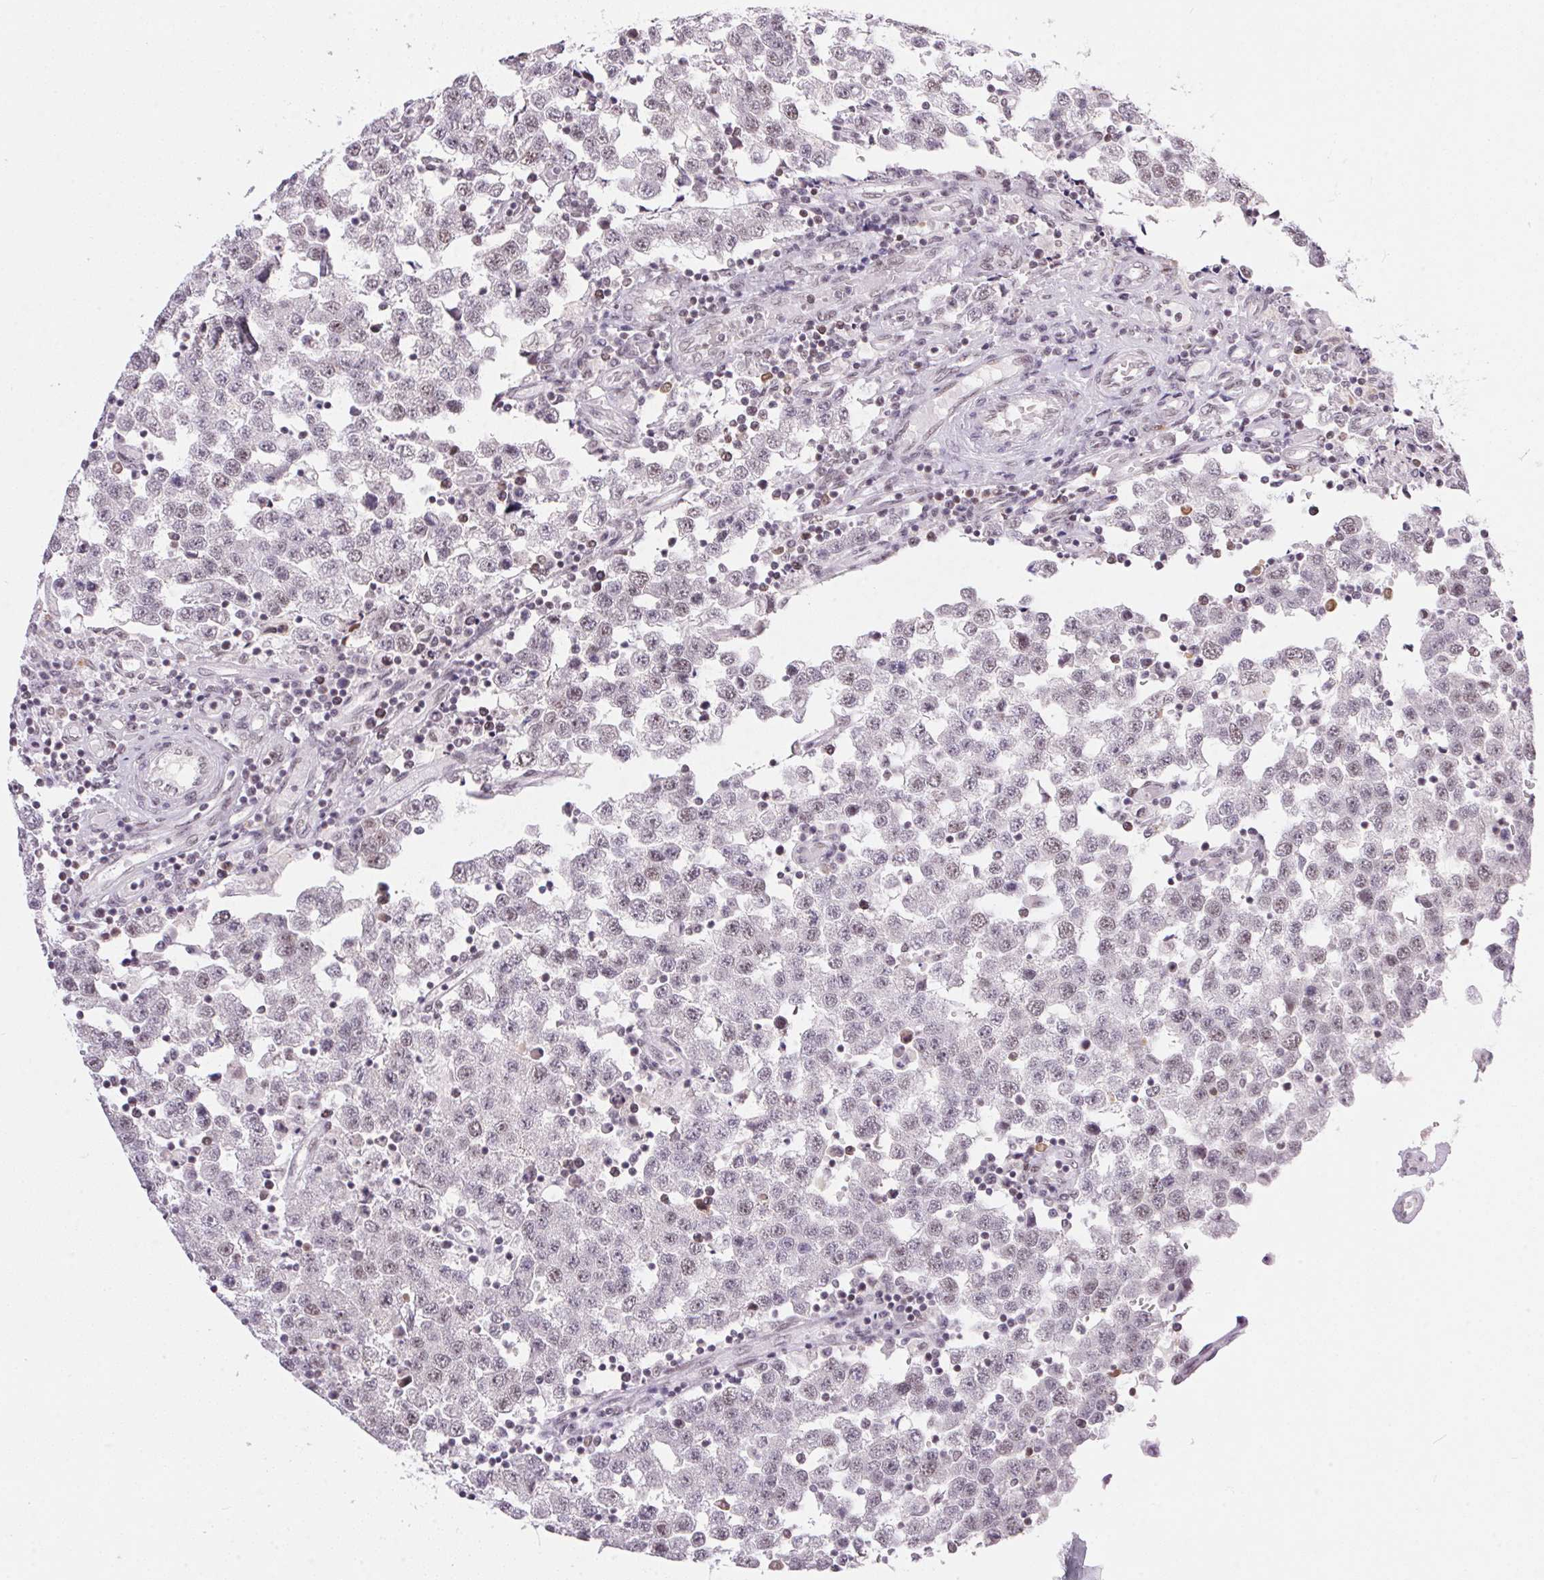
{"staining": {"intensity": "weak", "quantity": "25%-75%", "location": "nuclear"}, "tissue": "testis cancer", "cell_type": "Tumor cells", "image_type": "cancer", "snomed": [{"axis": "morphology", "description": "Seminoma, NOS"}, {"axis": "topography", "description": "Testis"}], "caption": "This histopathology image shows IHC staining of seminoma (testis), with low weak nuclear staining in approximately 25%-75% of tumor cells.", "gene": "NFE2L1", "patient": {"sex": "male", "age": 34}}